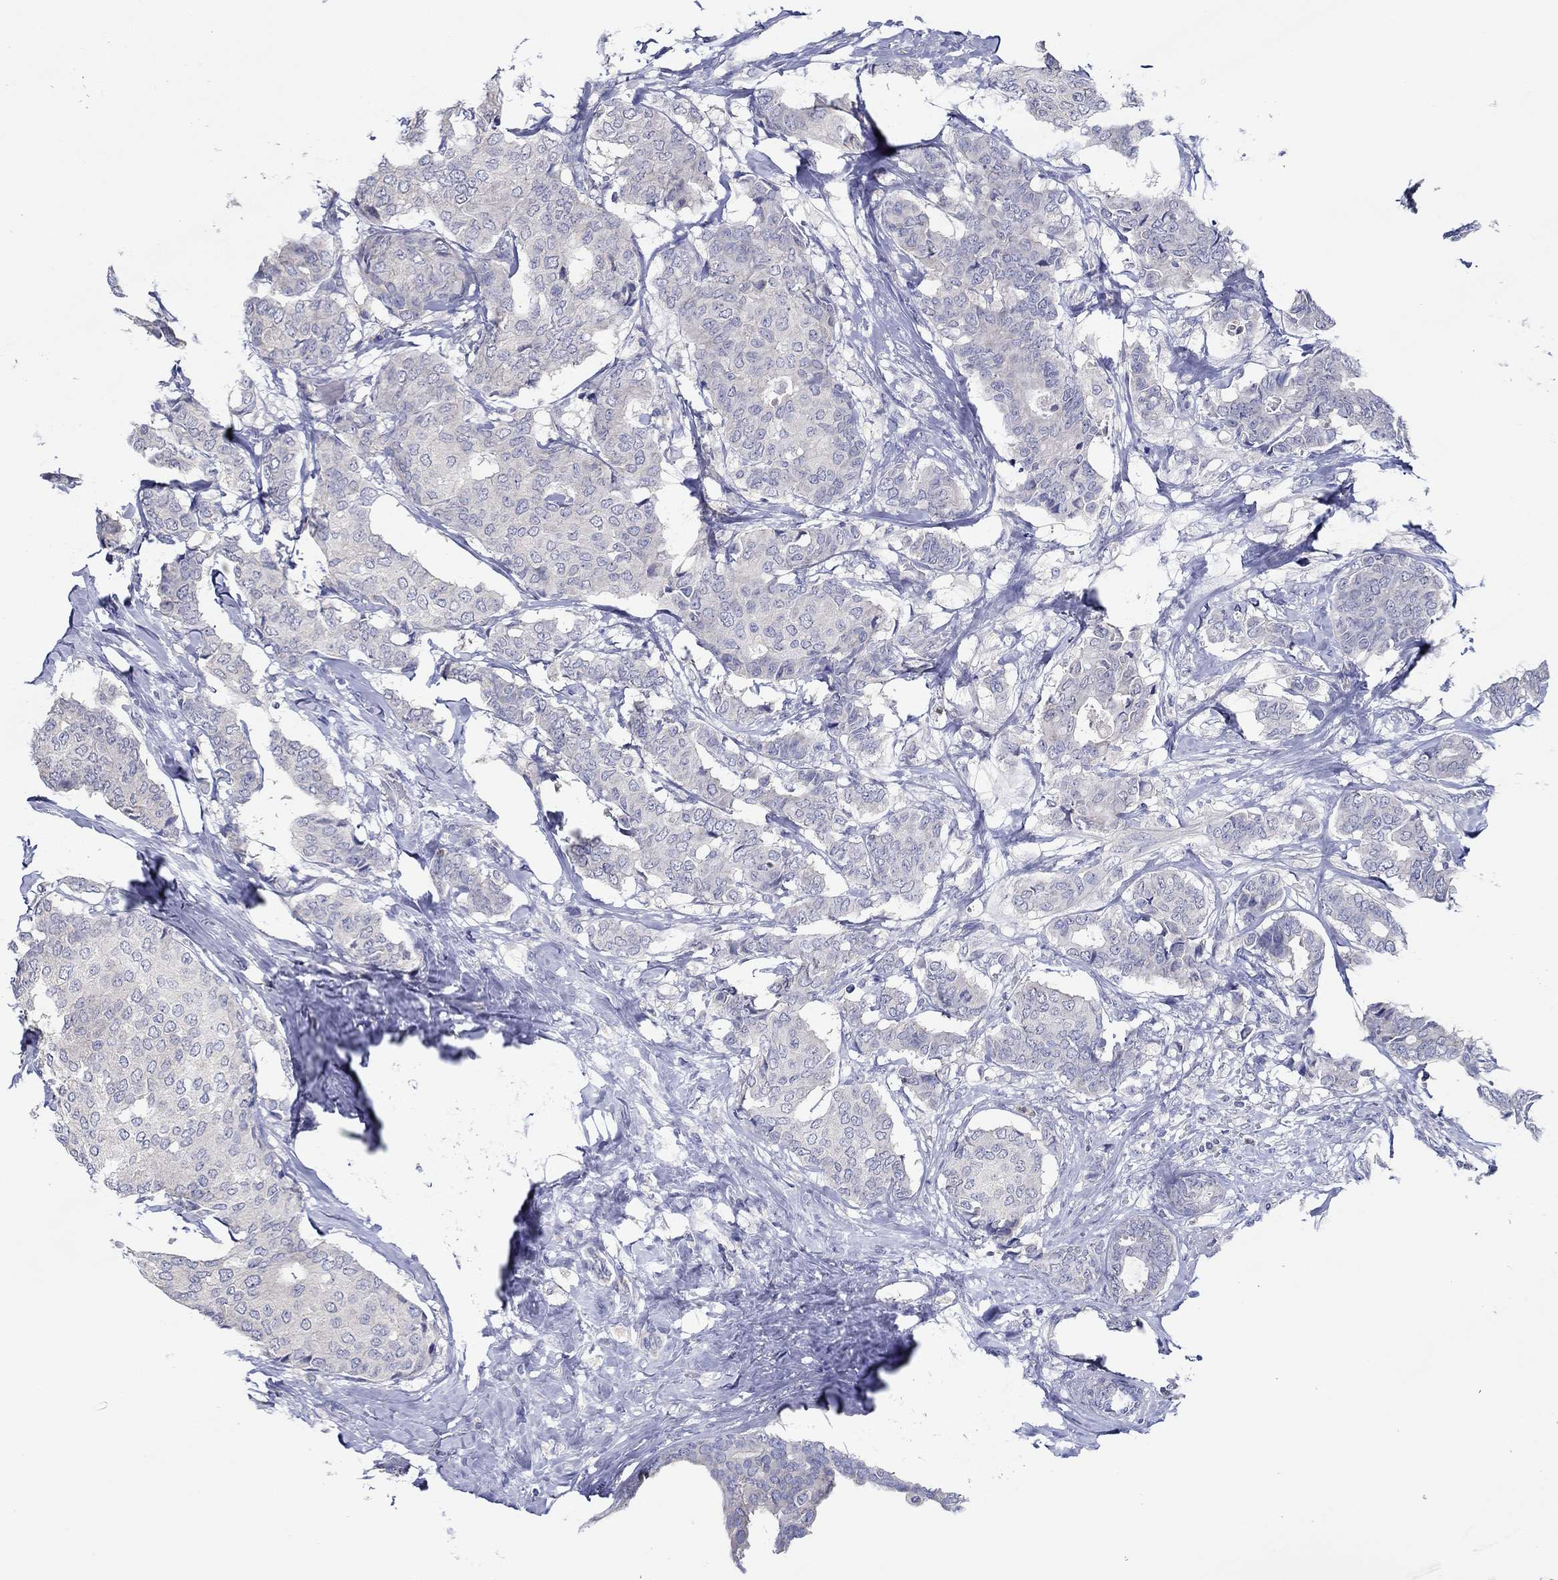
{"staining": {"intensity": "negative", "quantity": "none", "location": "none"}, "tissue": "breast cancer", "cell_type": "Tumor cells", "image_type": "cancer", "snomed": [{"axis": "morphology", "description": "Duct carcinoma"}, {"axis": "topography", "description": "Breast"}], "caption": "Protein analysis of breast cancer exhibits no significant positivity in tumor cells.", "gene": "CHIT1", "patient": {"sex": "female", "age": 75}}